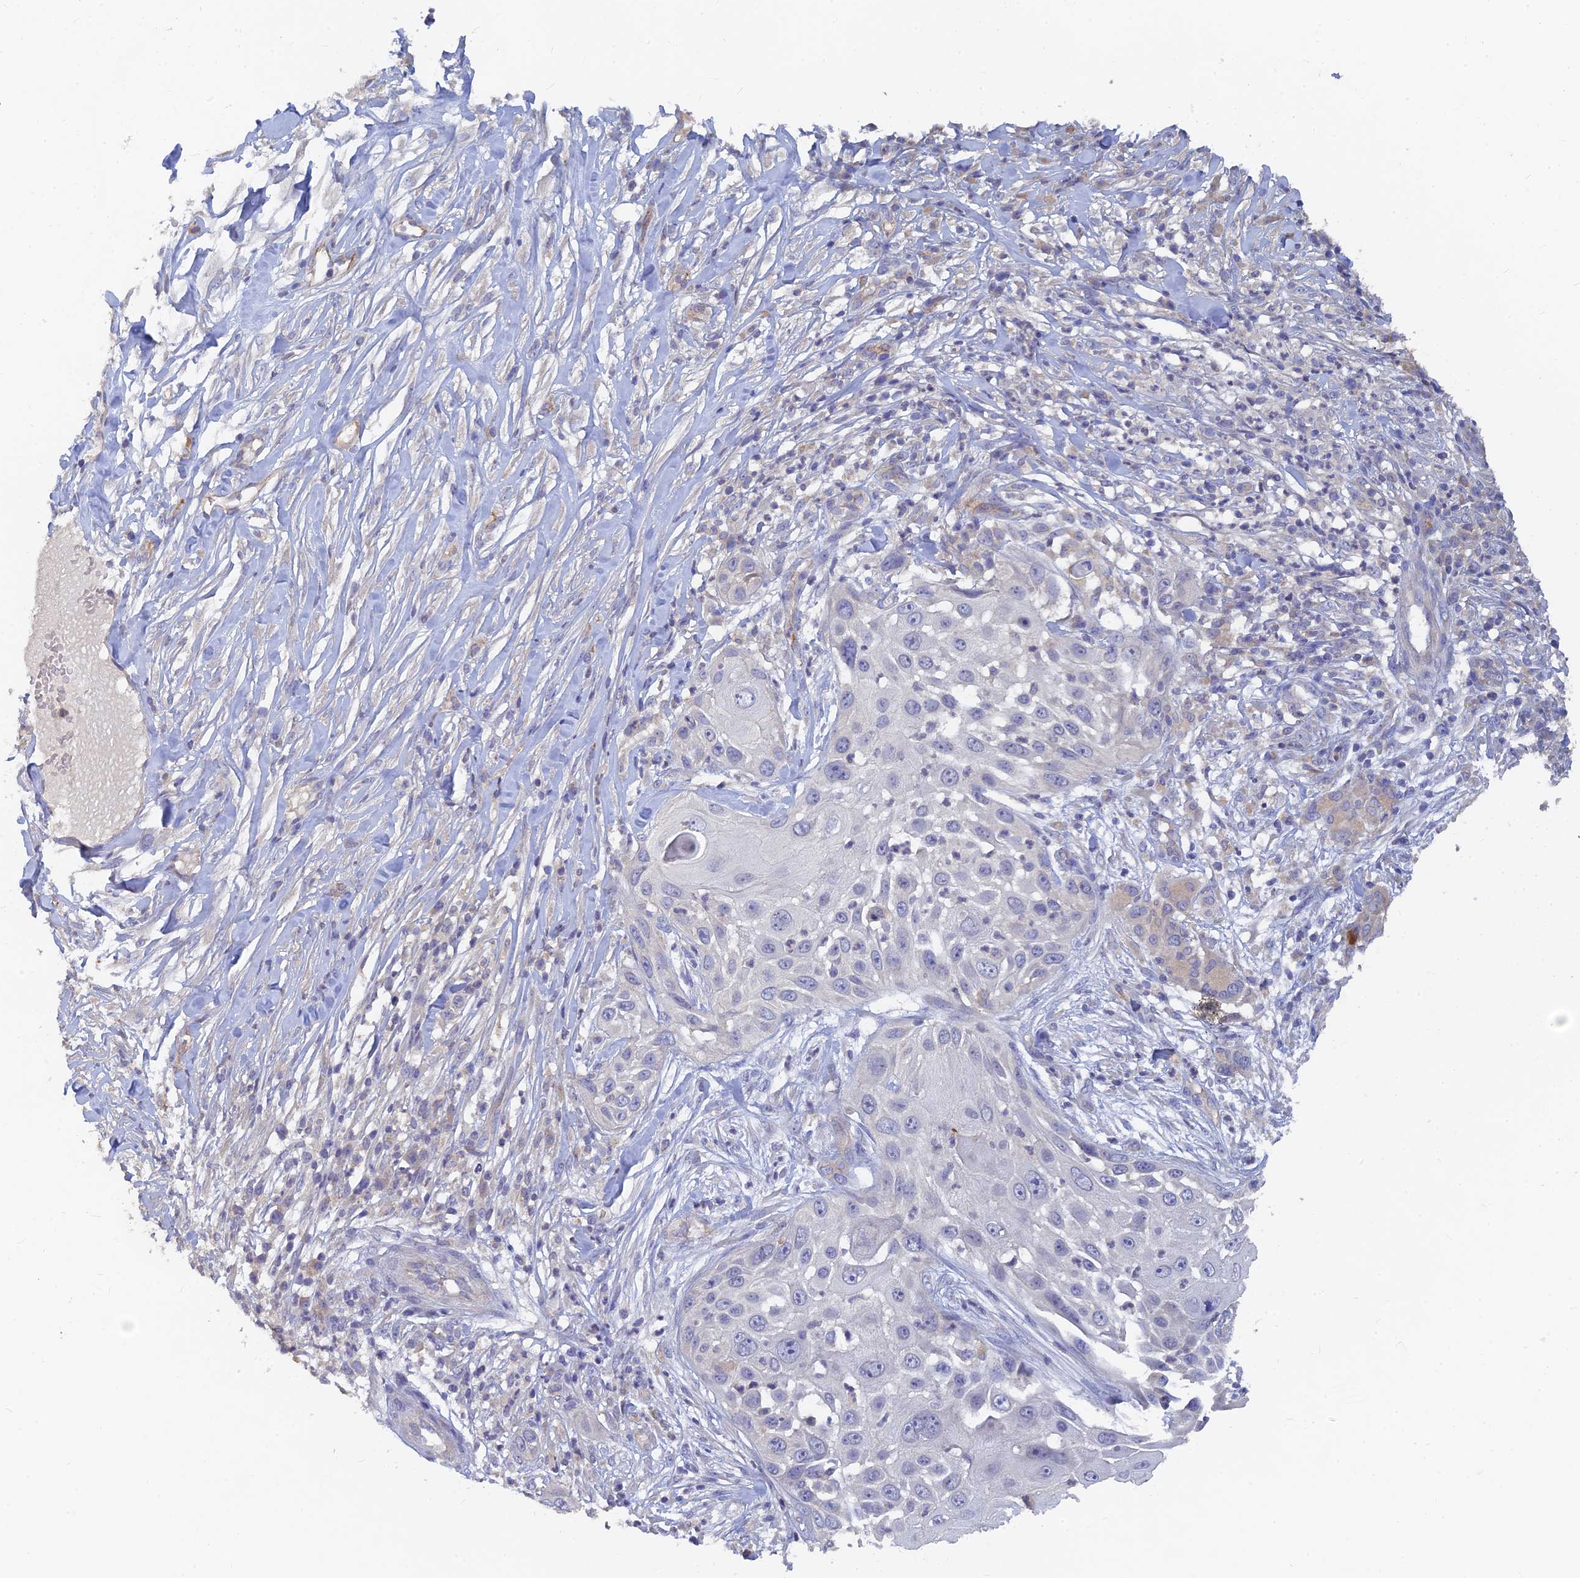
{"staining": {"intensity": "negative", "quantity": "none", "location": "none"}, "tissue": "skin cancer", "cell_type": "Tumor cells", "image_type": "cancer", "snomed": [{"axis": "morphology", "description": "Squamous cell carcinoma, NOS"}, {"axis": "topography", "description": "Skin"}], "caption": "Histopathology image shows no protein positivity in tumor cells of skin squamous cell carcinoma tissue.", "gene": "ARRDC1", "patient": {"sex": "female", "age": 44}}